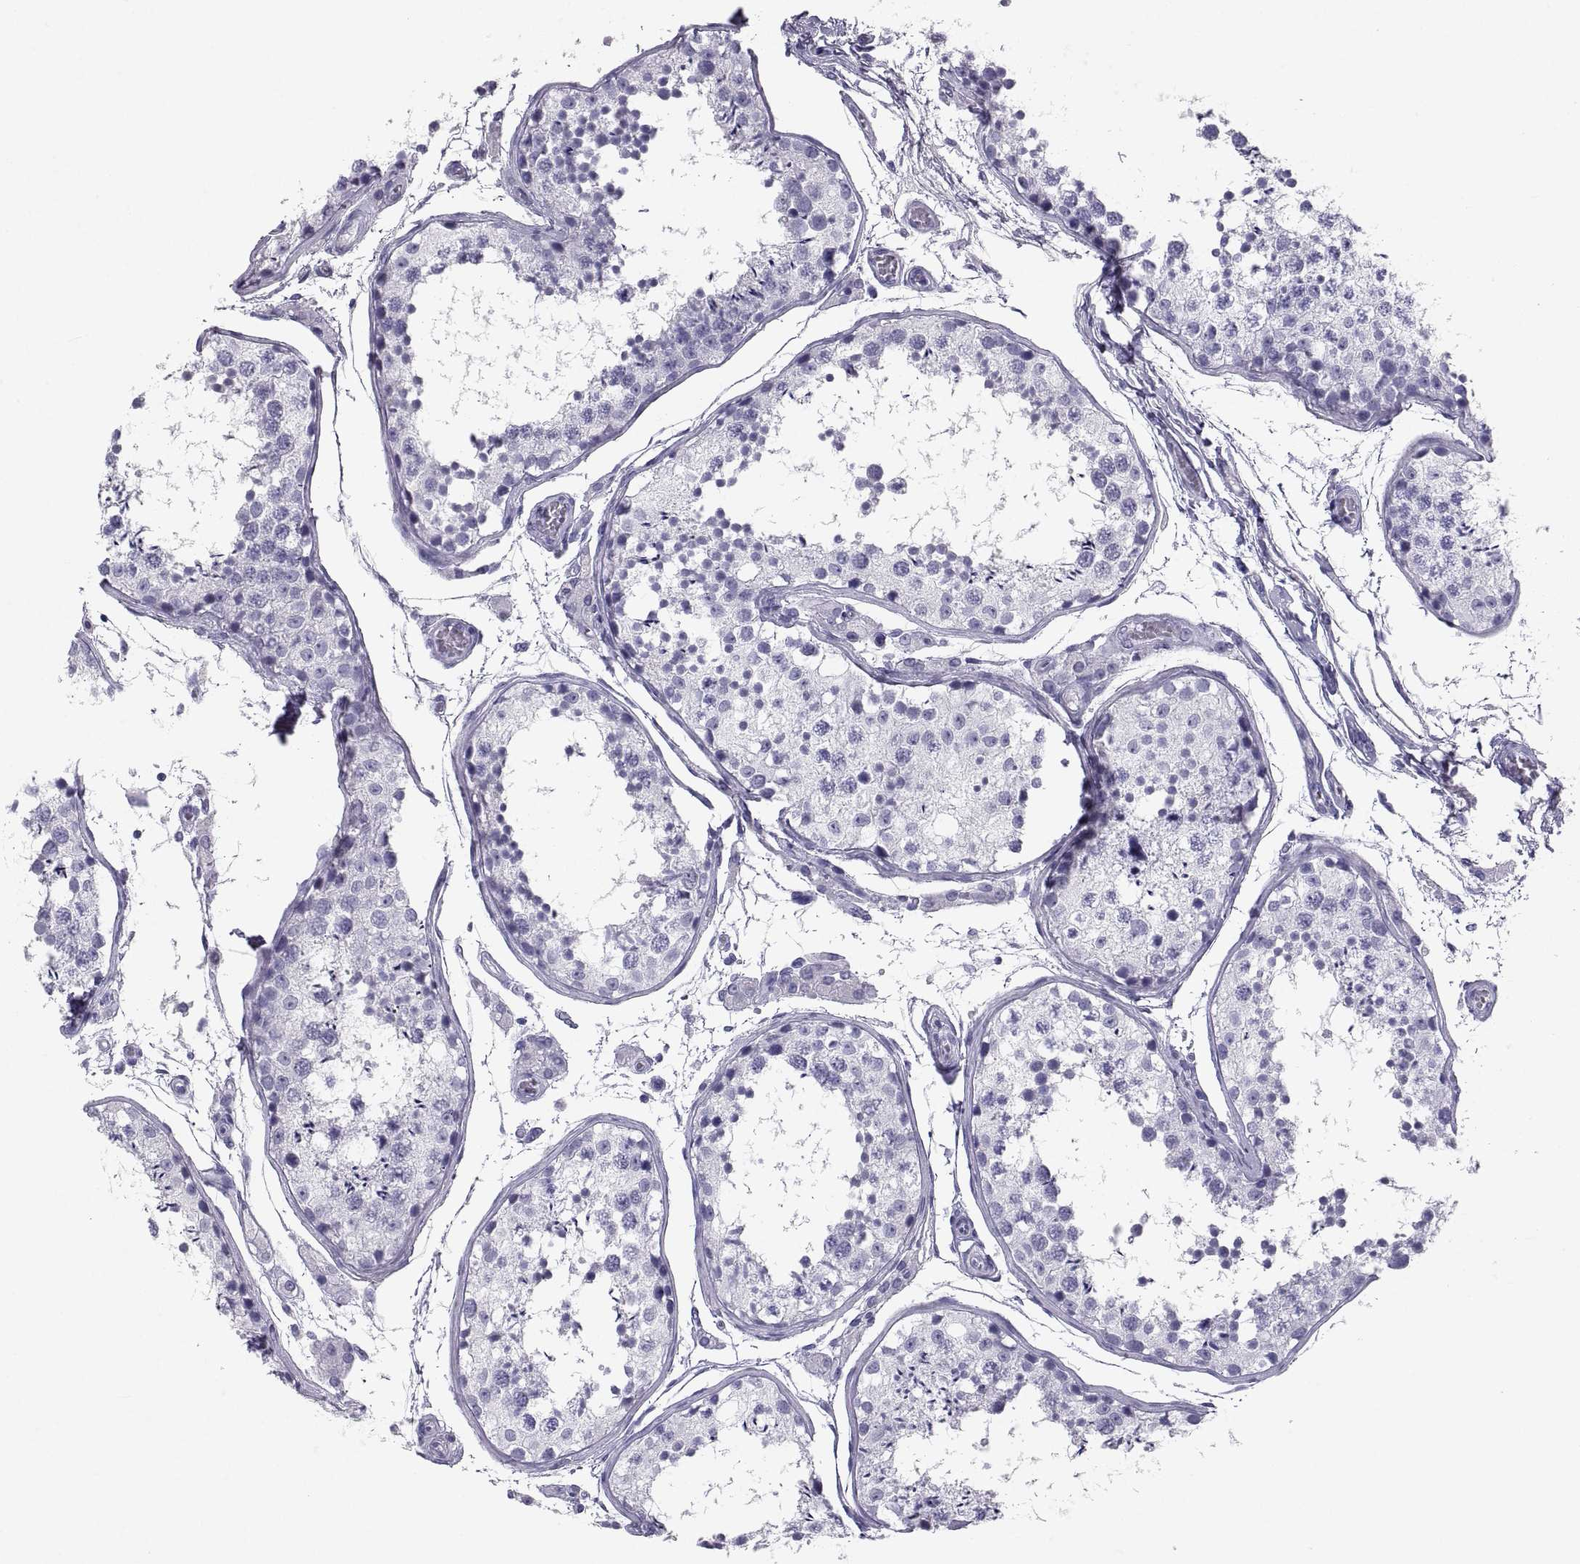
{"staining": {"intensity": "negative", "quantity": "none", "location": "none"}, "tissue": "testis", "cell_type": "Cells in seminiferous ducts", "image_type": "normal", "snomed": [{"axis": "morphology", "description": "Normal tissue, NOS"}, {"axis": "topography", "description": "Testis"}], "caption": "Cells in seminiferous ducts show no significant protein positivity in unremarkable testis. (Immunohistochemistry (ihc), brightfield microscopy, high magnification).", "gene": "PCSK1N", "patient": {"sex": "male", "age": 29}}